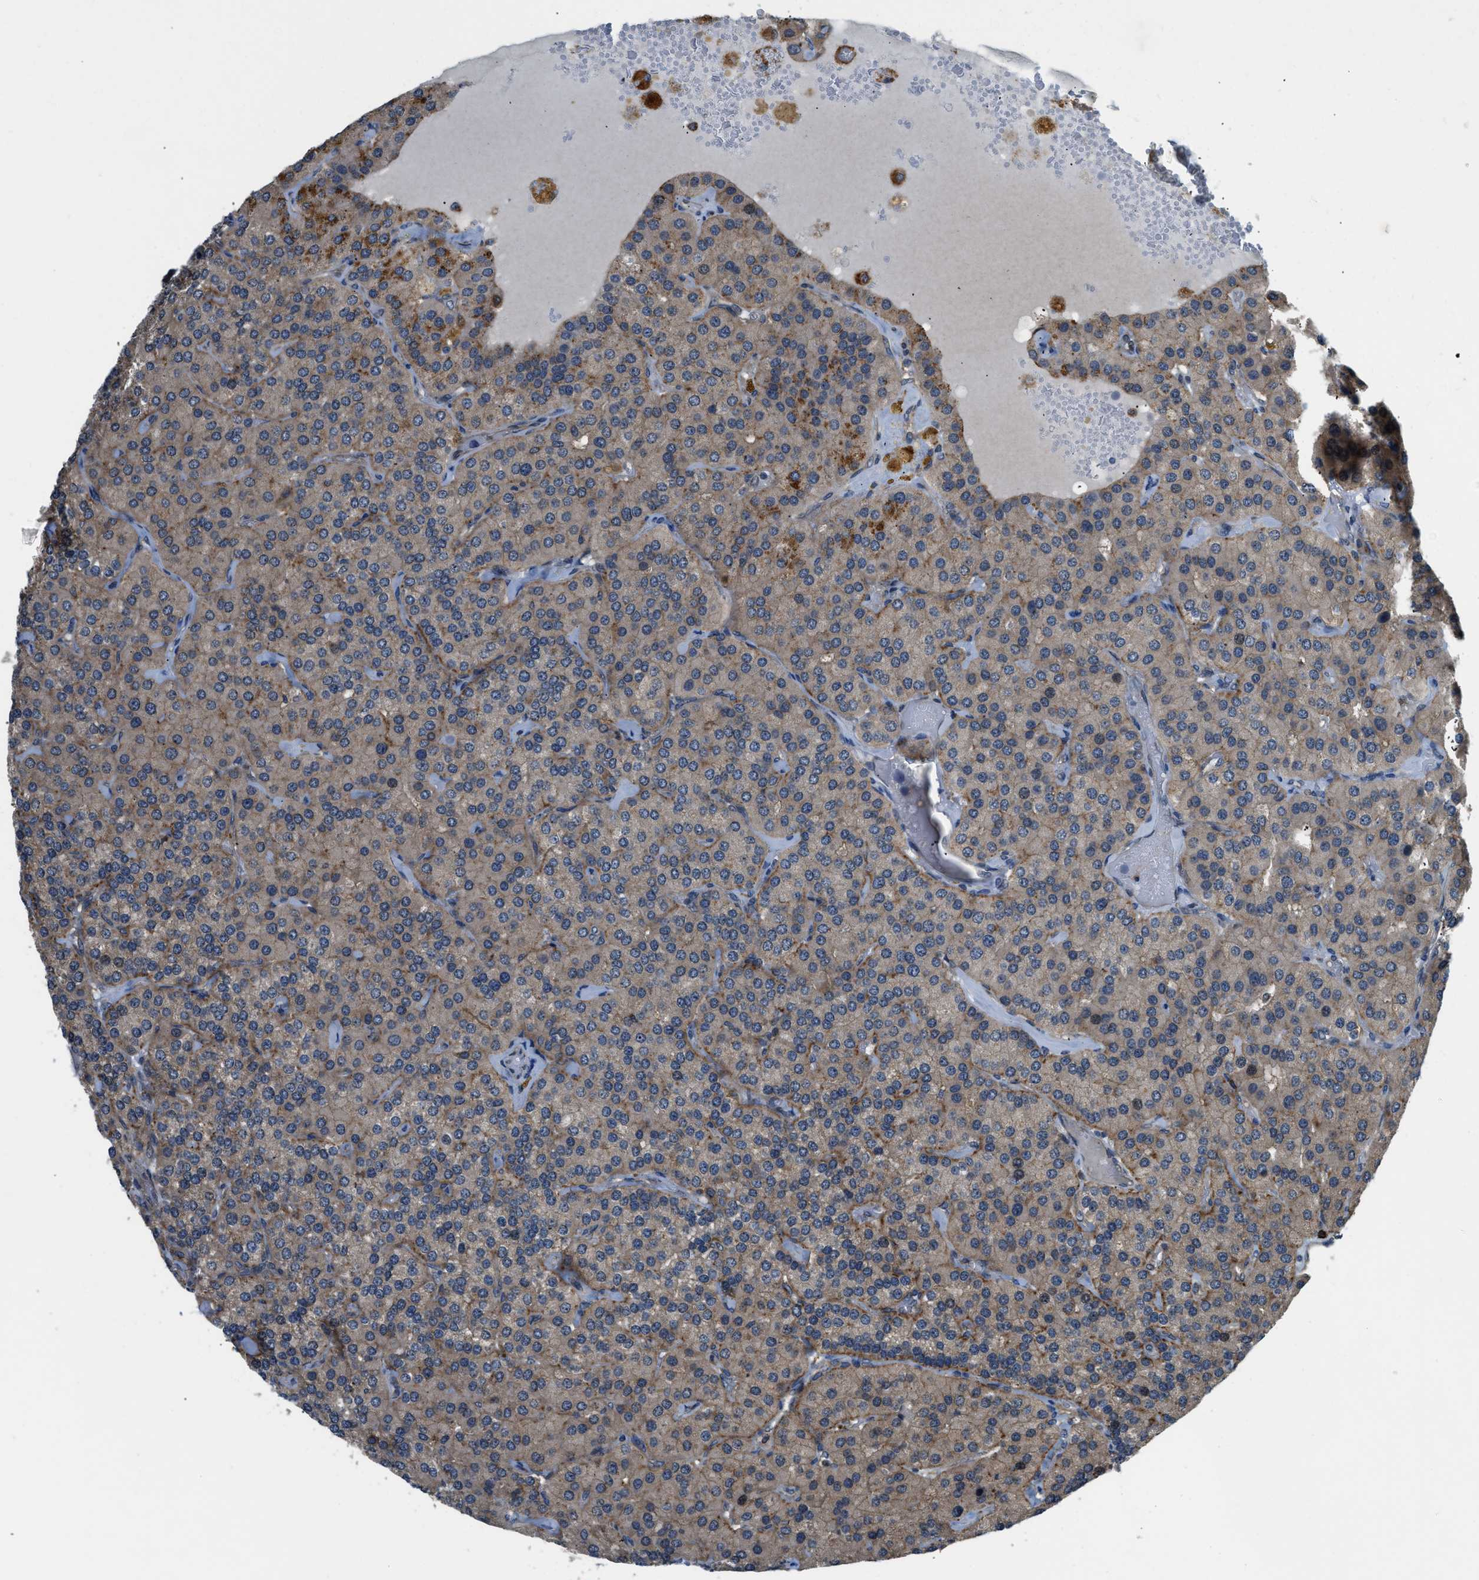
{"staining": {"intensity": "moderate", "quantity": ">75%", "location": "cytoplasmic/membranous"}, "tissue": "parathyroid gland", "cell_type": "Glandular cells", "image_type": "normal", "snomed": [{"axis": "morphology", "description": "Normal tissue, NOS"}, {"axis": "morphology", "description": "Adenoma, NOS"}, {"axis": "topography", "description": "Parathyroid gland"}], "caption": "Parathyroid gland stained with IHC exhibits moderate cytoplasmic/membranous positivity in about >75% of glandular cells. (Stains: DAB (3,3'-diaminobenzidine) in brown, nuclei in blue, Microscopy: brightfield microscopy at high magnification).", "gene": "STARD3NL", "patient": {"sex": "female", "age": 86}}